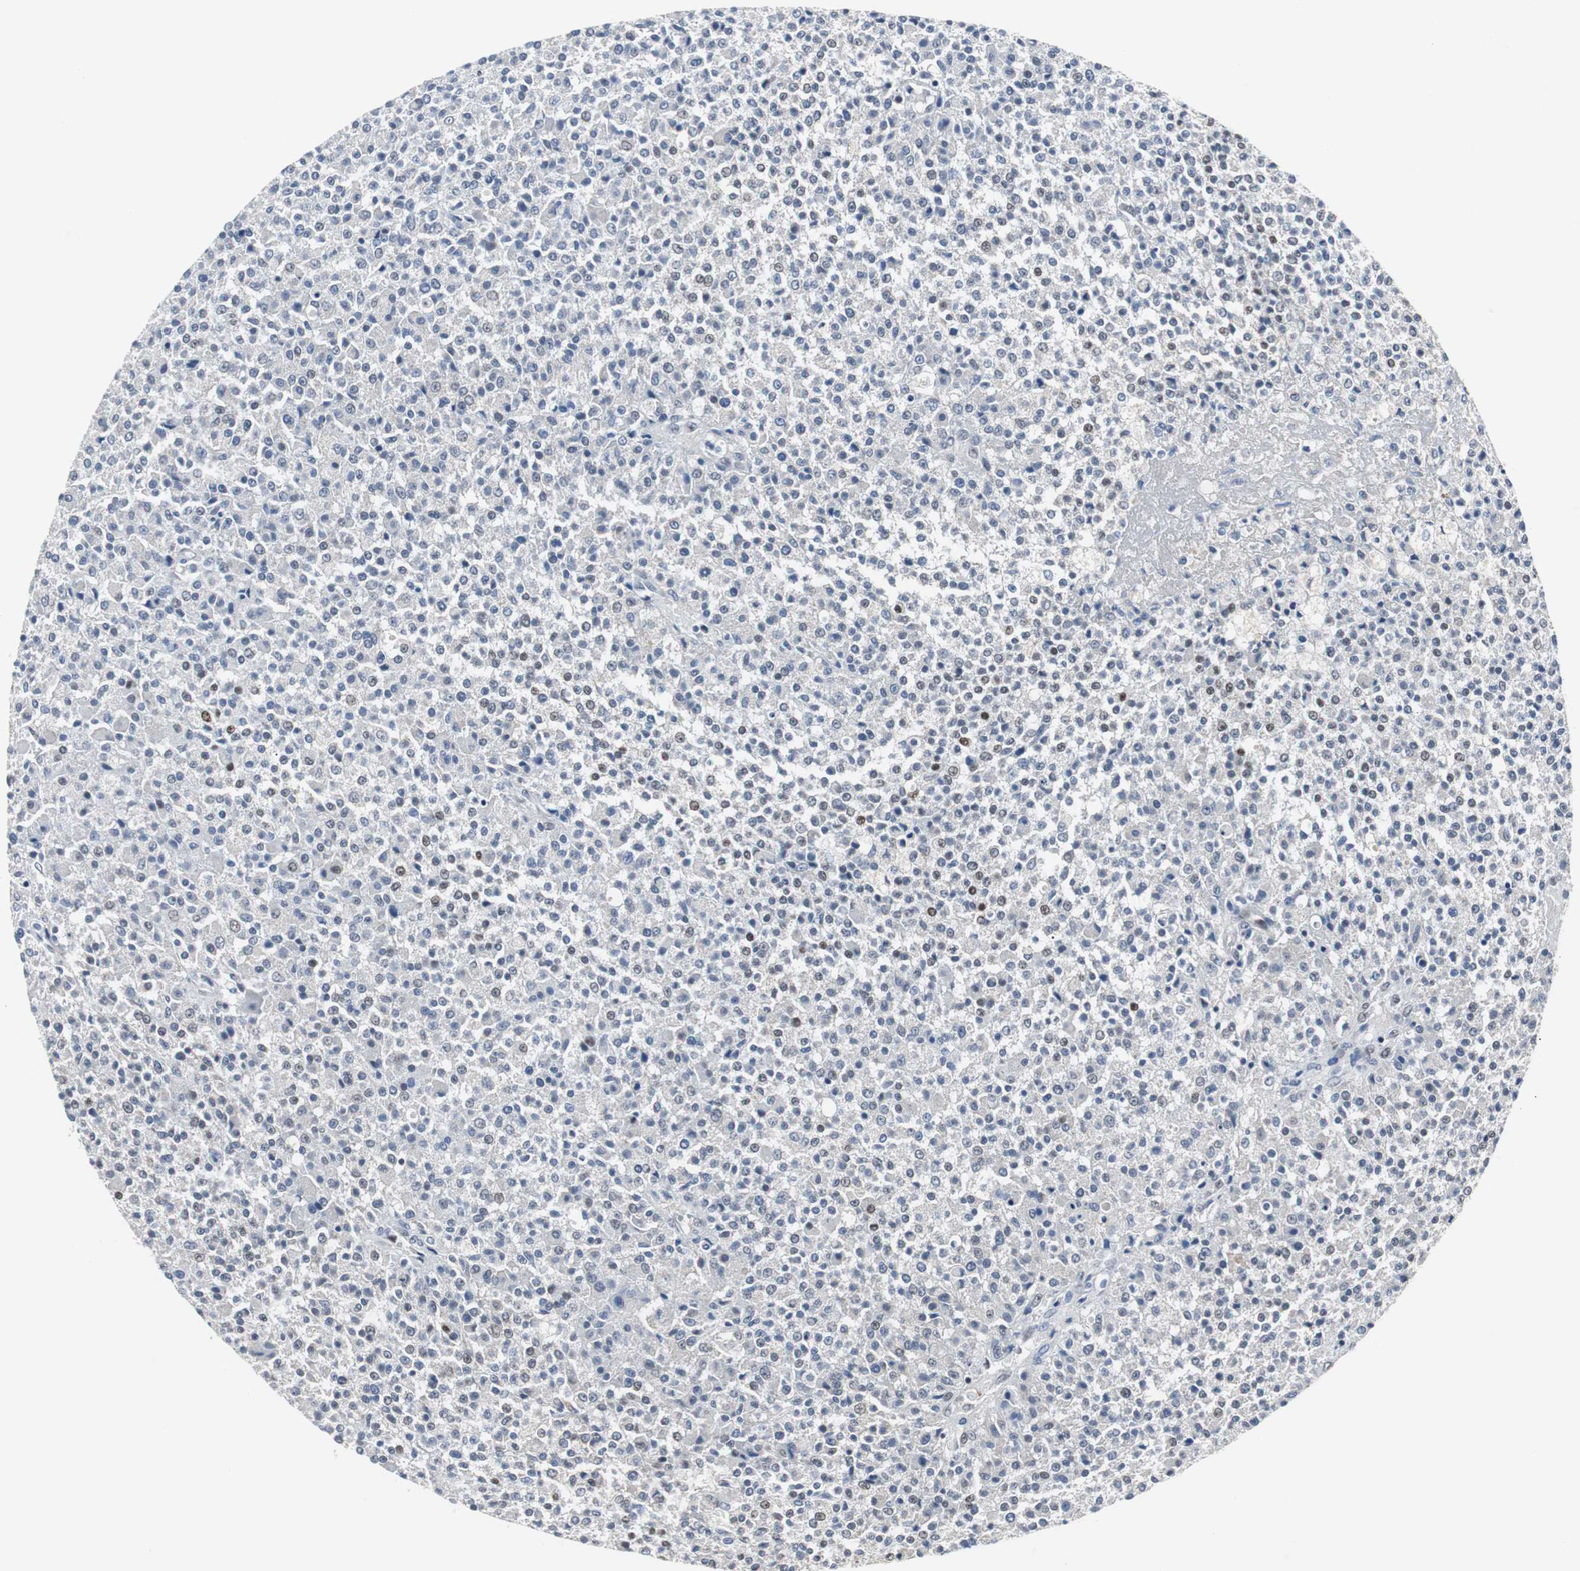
{"staining": {"intensity": "weak", "quantity": "<25%", "location": "nuclear"}, "tissue": "testis cancer", "cell_type": "Tumor cells", "image_type": "cancer", "snomed": [{"axis": "morphology", "description": "Seminoma, NOS"}, {"axis": "topography", "description": "Testis"}], "caption": "Tumor cells show no significant protein positivity in testis seminoma.", "gene": "ZHX2", "patient": {"sex": "male", "age": 59}}